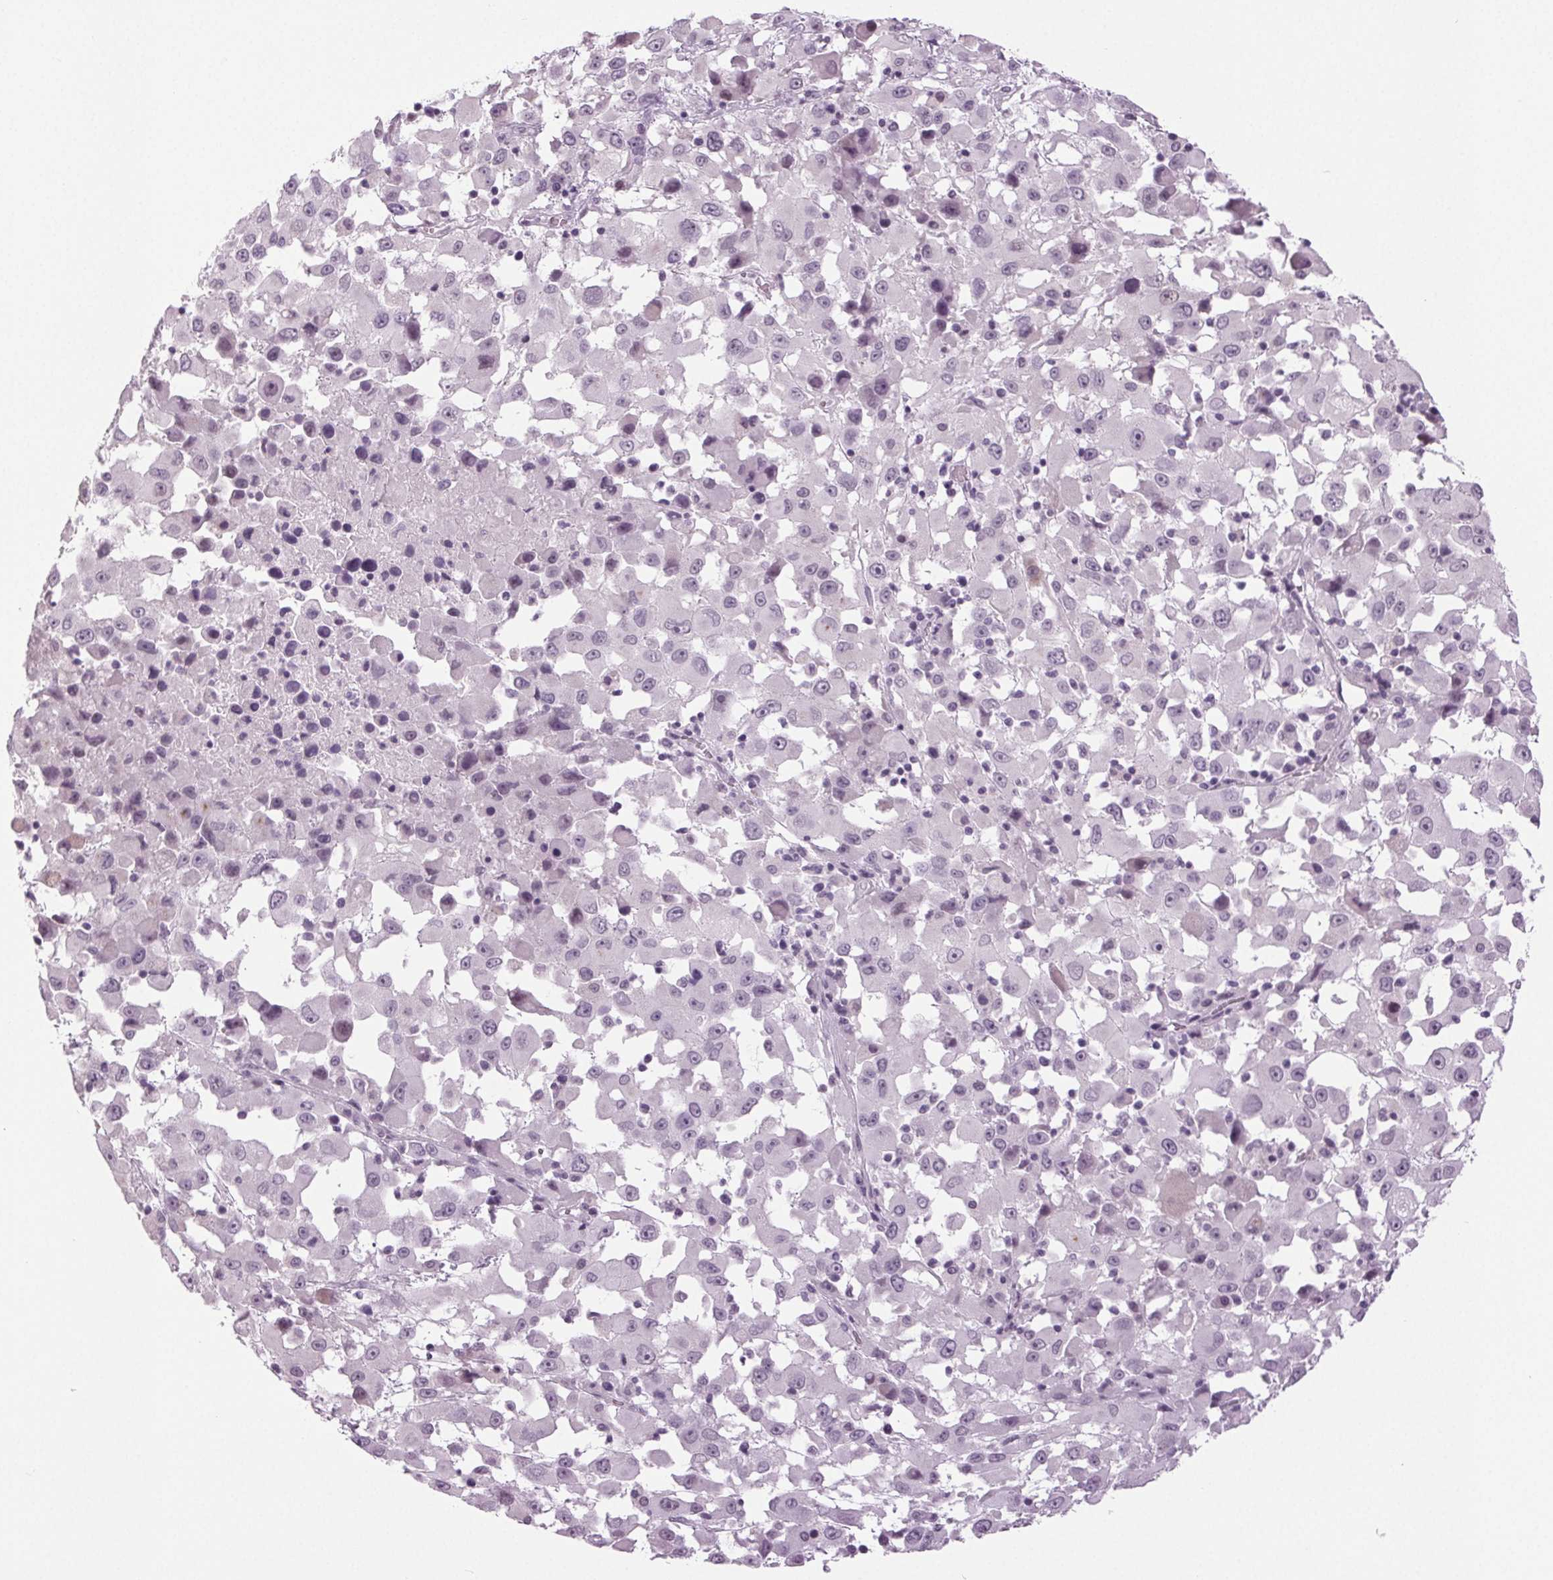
{"staining": {"intensity": "negative", "quantity": "none", "location": "none"}, "tissue": "melanoma", "cell_type": "Tumor cells", "image_type": "cancer", "snomed": [{"axis": "morphology", "description": "Malignant melanoma, Metastatic site"}, {"axis": "topography", "description": "Soft tissue"}], "caption": "Immunohistochemistry (IHC) photomicrograph of neoplastic tissue: malignant melanoma (metastatic site) stained with DAB demonstrates no significant protein positivity in tumor cells.", "gene": "DNAH12", "patient": {"sex": "male", "age": 50}}